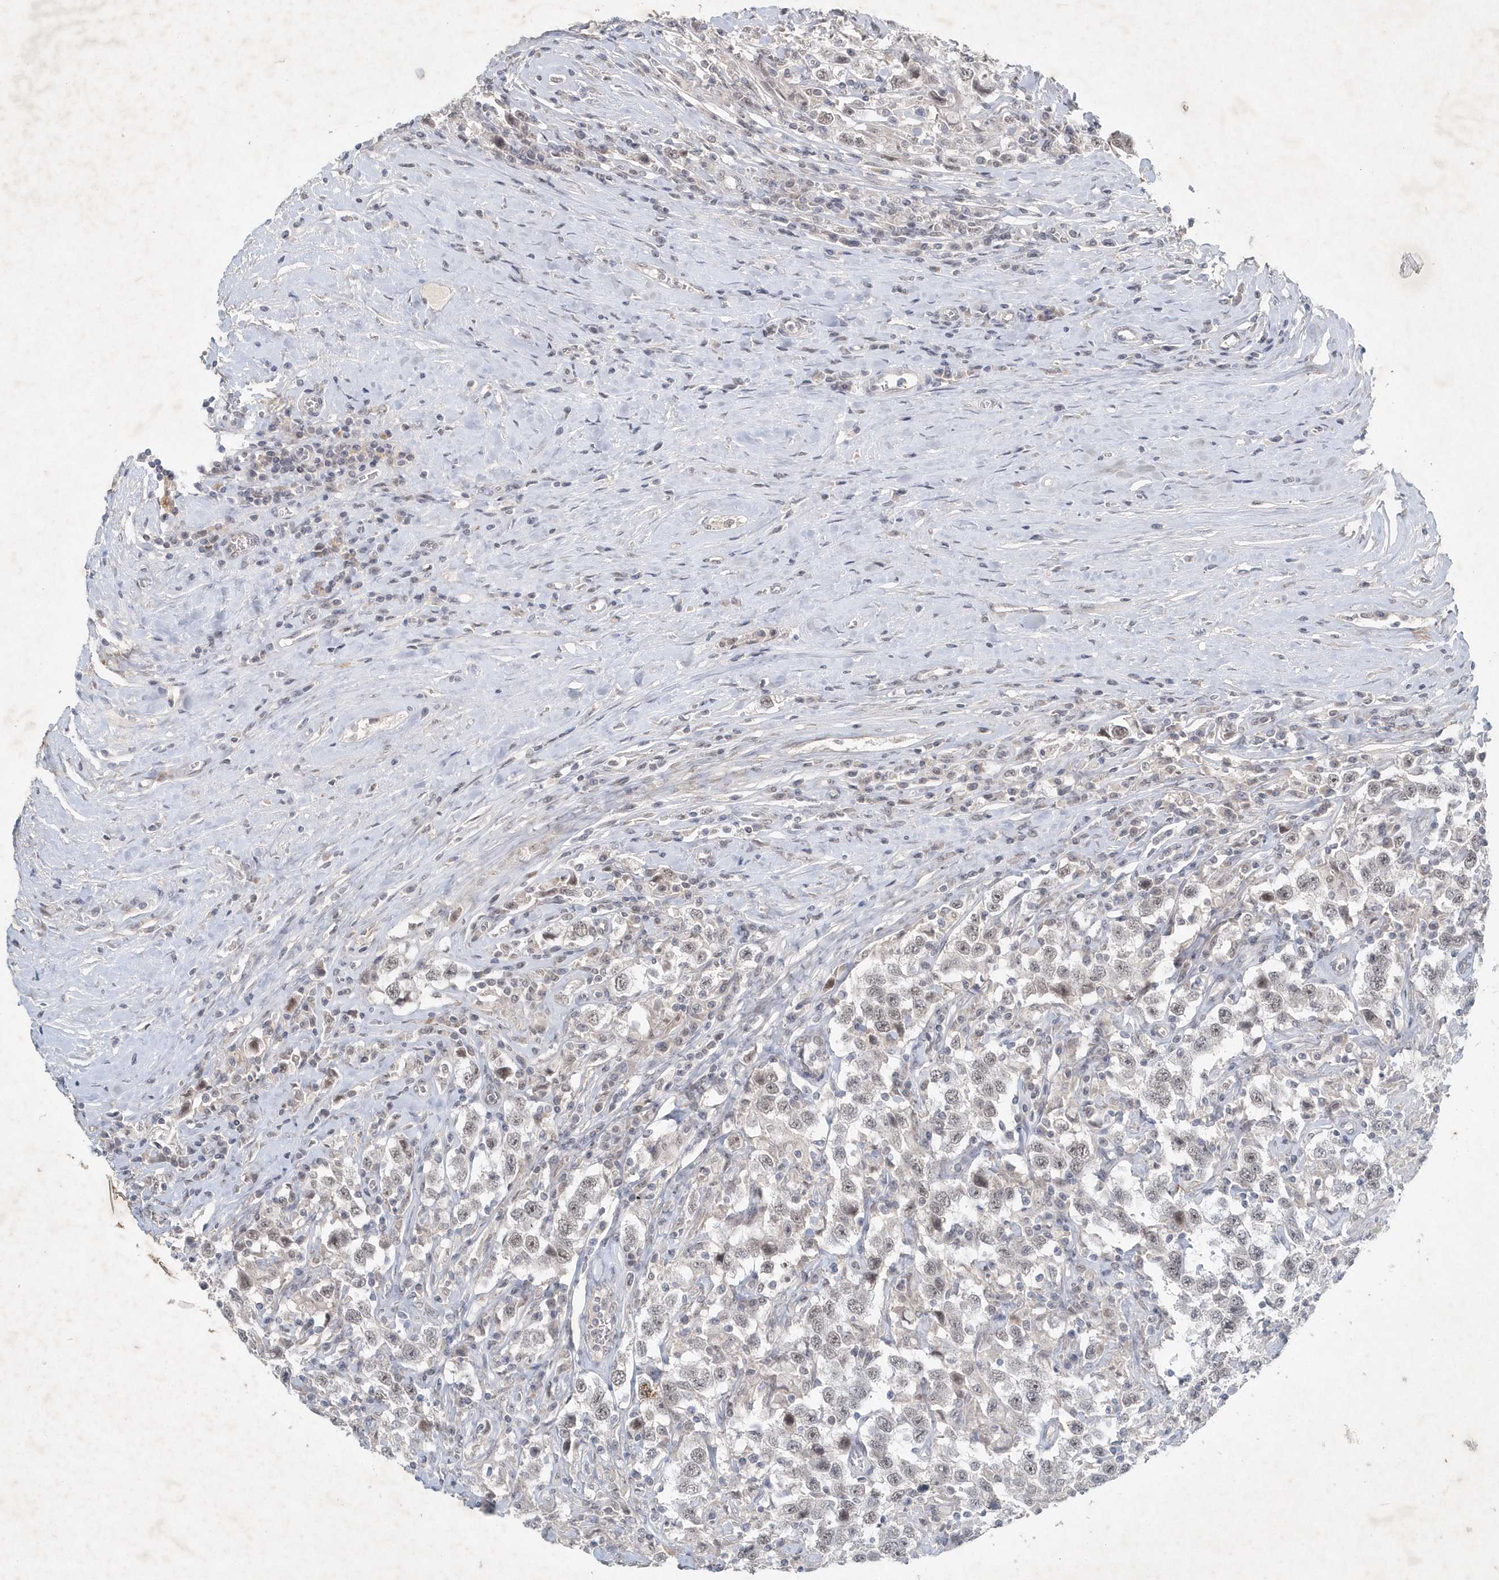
{"staining": {"intensity": "negative", "quantity": "none", "location": "none"}, "tissue": "testis cancer", "cell_type": "Tumor cells", "image_type": "cancer", "snomed": [{"axis": "morphology", "description": "Seminoma, NOS"}, {"axis": "topography", "description": "Testis"}], "caption": "DAB (3,3'-diaminobenzidine) immunohistochemical staining of seminoma (testis) displays no significant expression in tumor cells.", "gene": "ZBTB9", "patient": {"sex": "male", "age": 41}}